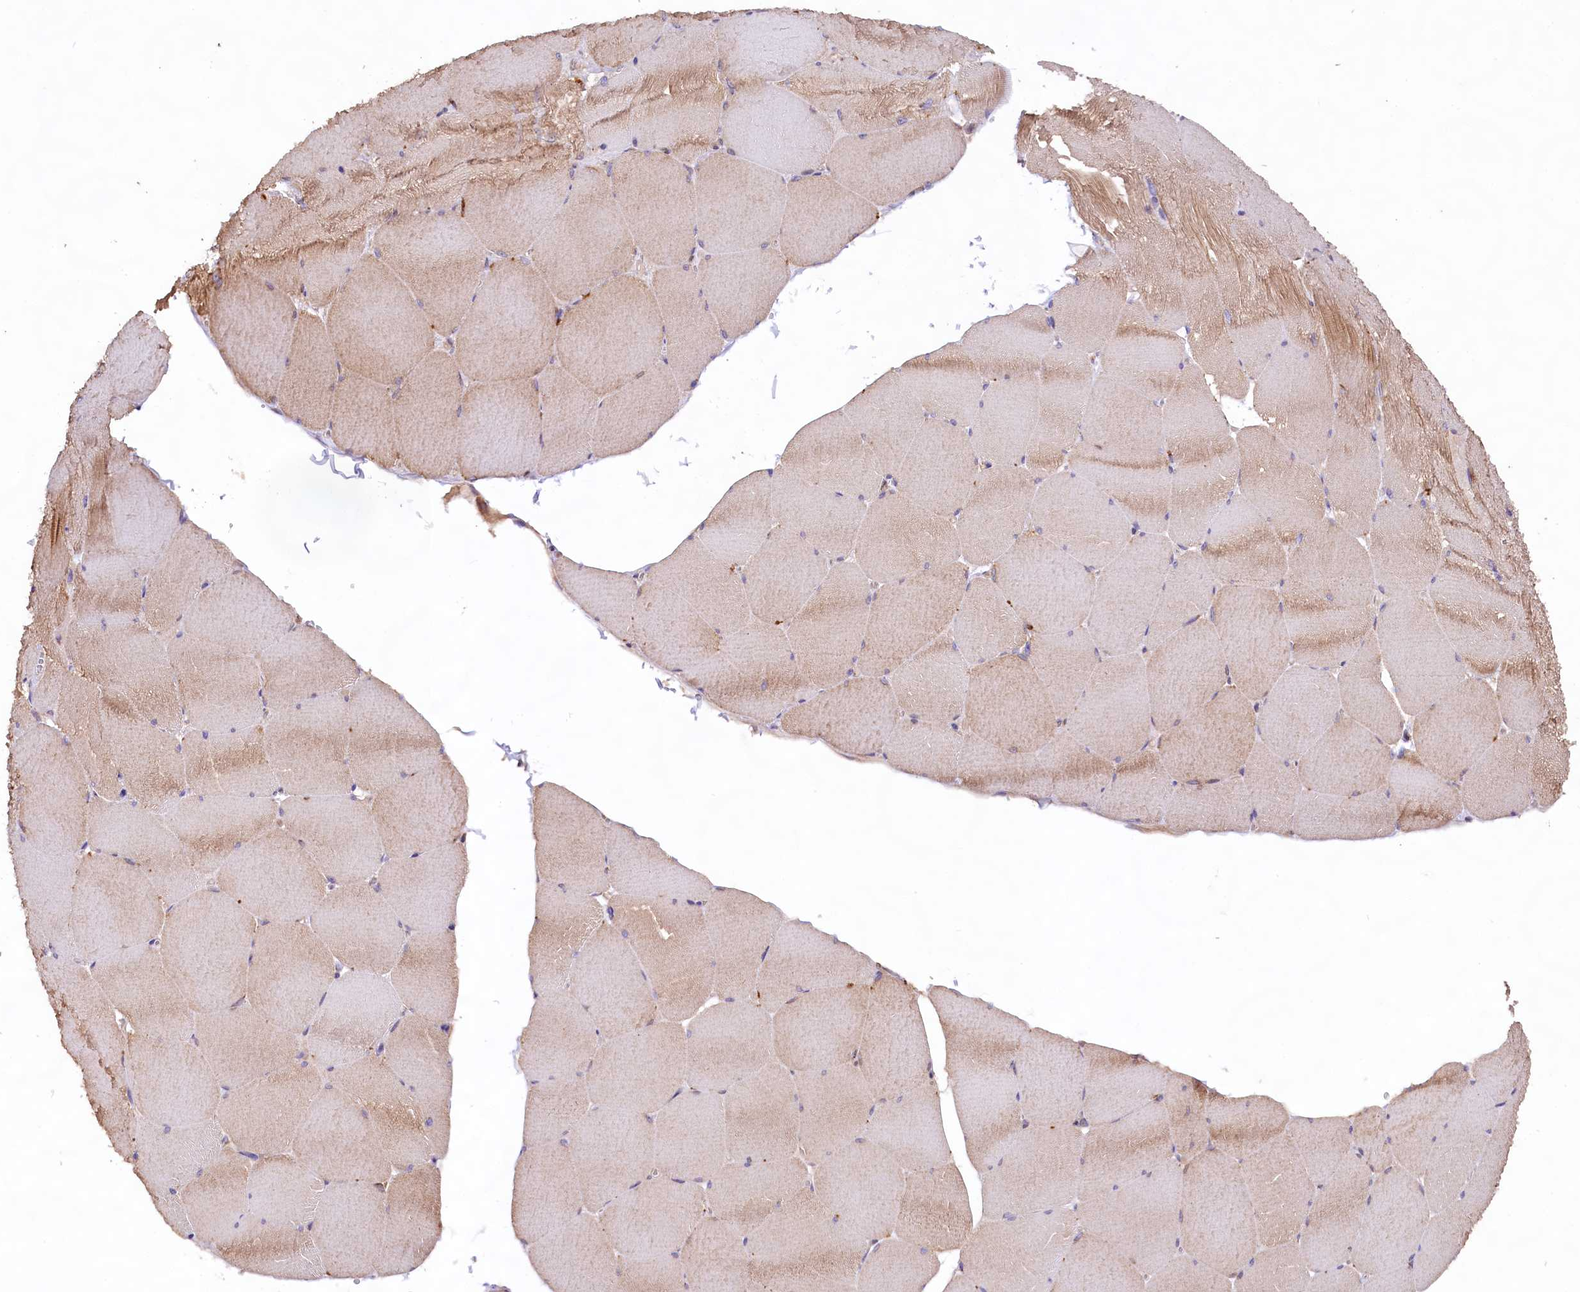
{"staining": {"intensity": "weak", "quantity": ">75%", "location": "cytoplasmic/membranous"}, "tissue": "skeletal muscle", "cell_type": "Myocytes", "image_type": "normal", "snomed": [{"axis": "morphology", "description": "Normal tissue, NOS"}, {"axis": "topography", "description": "Skeletal muscle"}, {"axis": "topography", "description": "Head-Neck"}], "caption": "This histopathology image reveals unremarkable skeletal muscle stained with IHC to label a protein in brown. The cytoplasmic/membranous of myocytes show weak positivity for the protein. Nuclei are counter-stained blue.", "gene": "VPS11", "patient": {"sex": "male", "age": 66}}